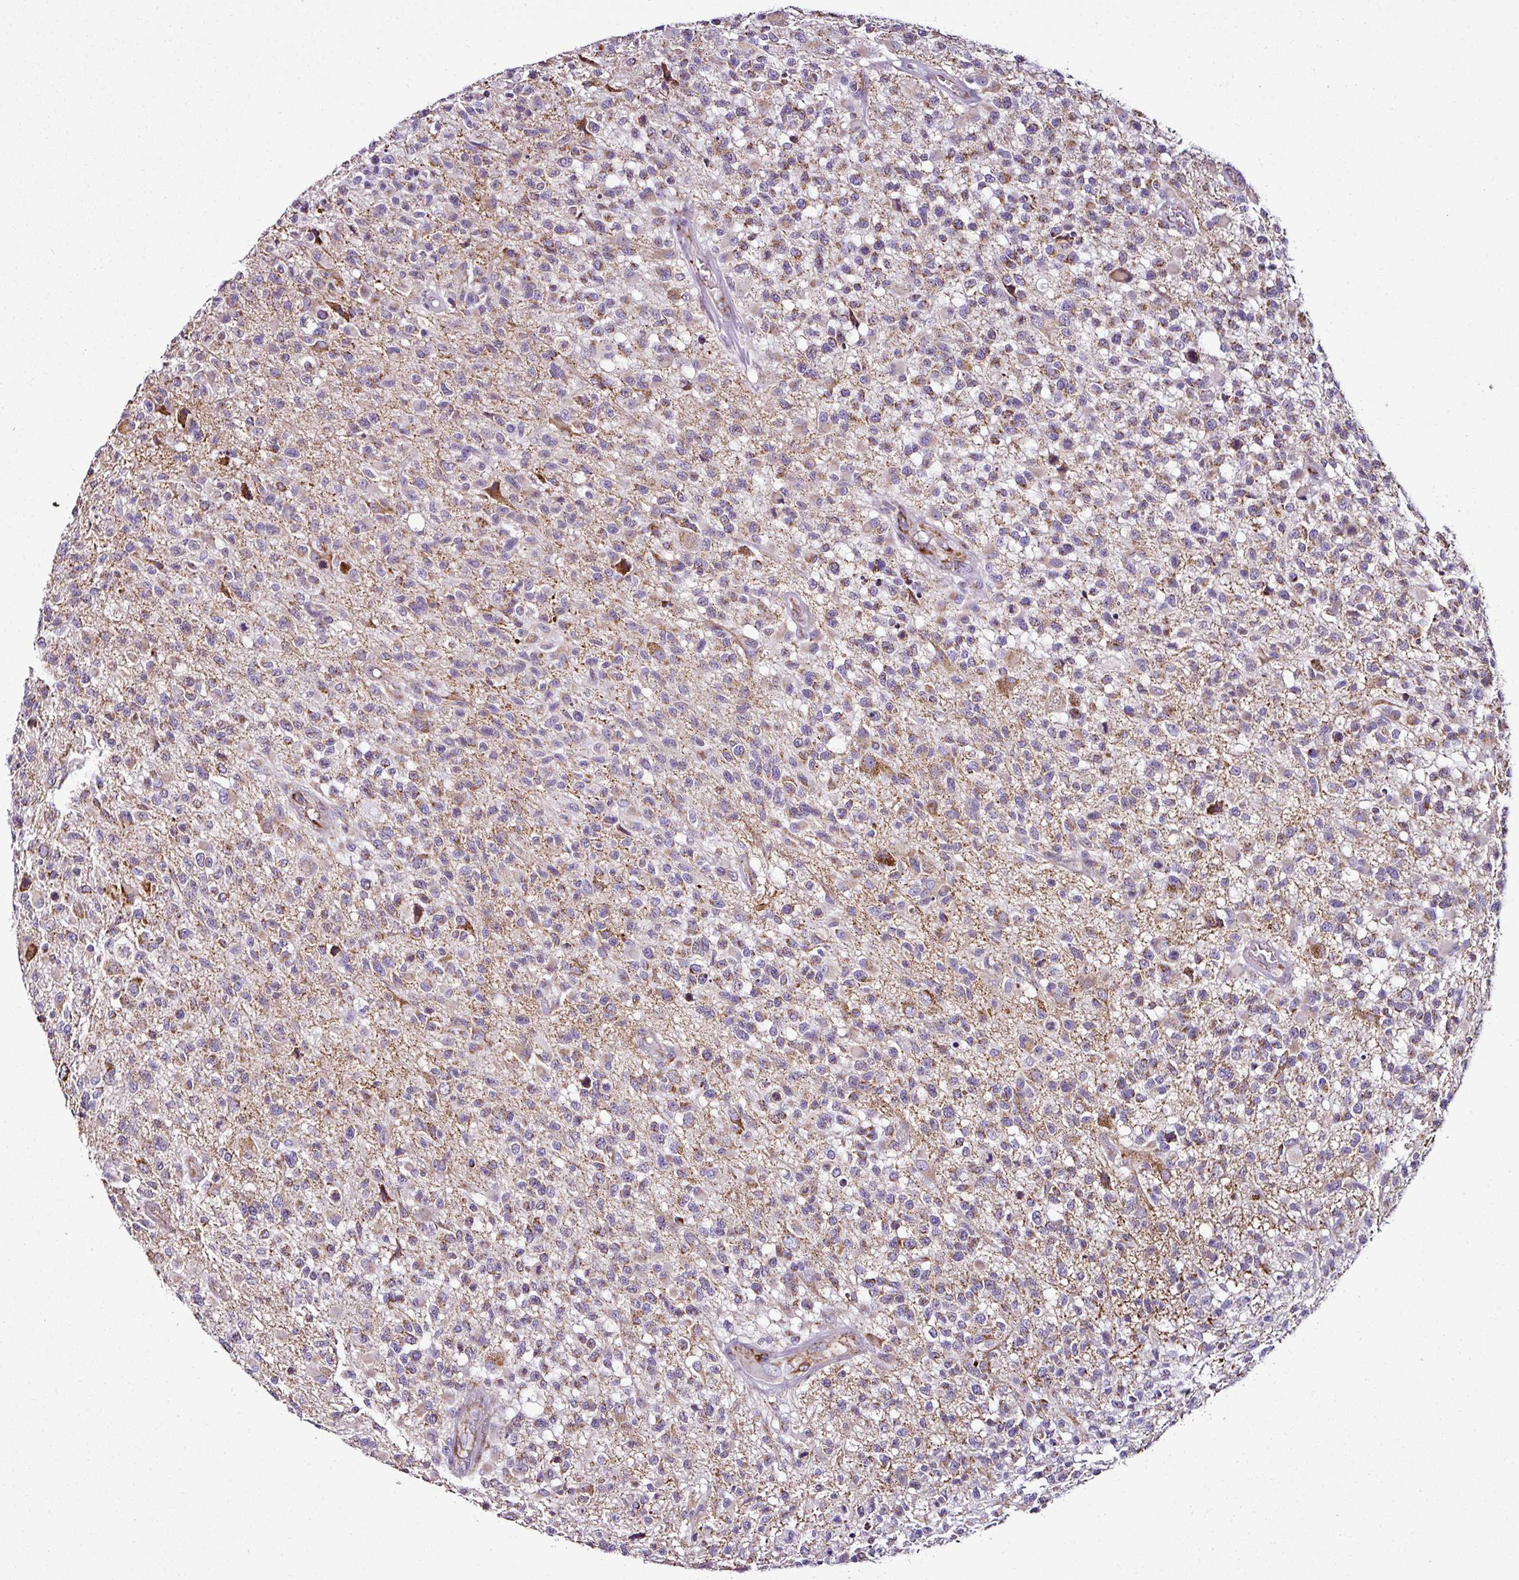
{"staining": {"intensity": "weak", "quantity": "25%-75%", "location": "cytoplasmic/membranous"}, "tissue": "glioma", "cell_type": "Tumor cells", "image_type": "cancer", "snomed": [{"axis": "morphology", "description": "Glioma, malignant, High grade"}, {"axis": "morphology", "description": "Glioblastoma, NOS"}, {"axis": "topography", "description": "Brain"}], "caption": "Immunohistochemistry (IHC) image of human glioma stained for a protein (brown), which displays low levels of weak cytoplasmic/membranous staining in approximately 25%-75% of tumor cells.", "gene": "DPAGT1", "patient": {"sex": "male", "age": 60}}